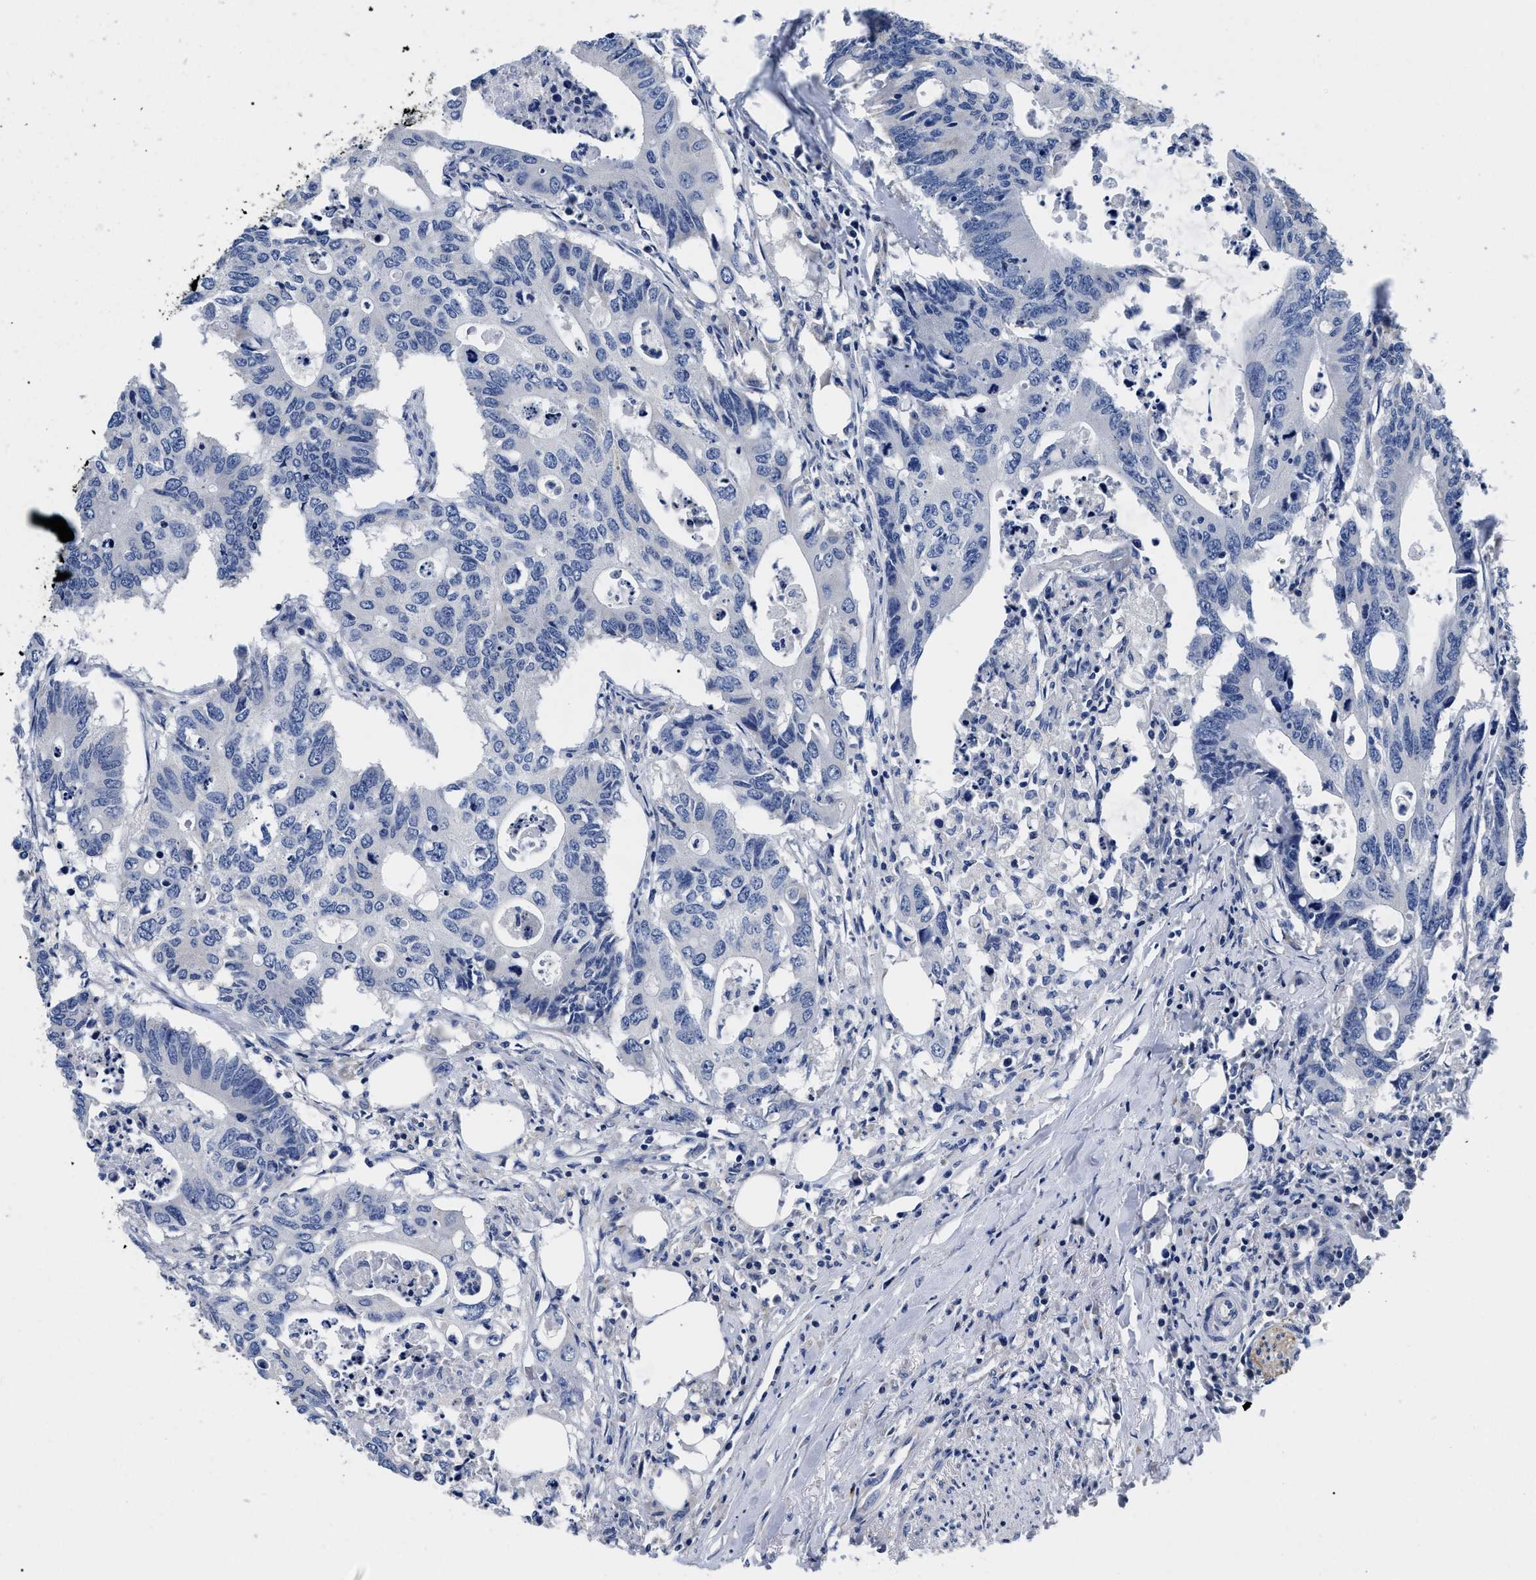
{"staining": {"intensity": "negative", "quantity": "none", "location": "none"}, "tissue": "colorectal cancer", "cell_type": "Tumor cells", "image_type": "cancer", "snomed": [{"axis": "morphology", "description": "Adenocarcinoma, NOS"}, {"axis": "topography", "description": "Colon"}], "caption": "This is an immunohistochemistry (IHC) micrograph of colorectal cancer (adenocarcinoma). There is no expression in tumor cells.", "gene": "SLC35F1", "patient": {"sex": "male", "age": 71}}